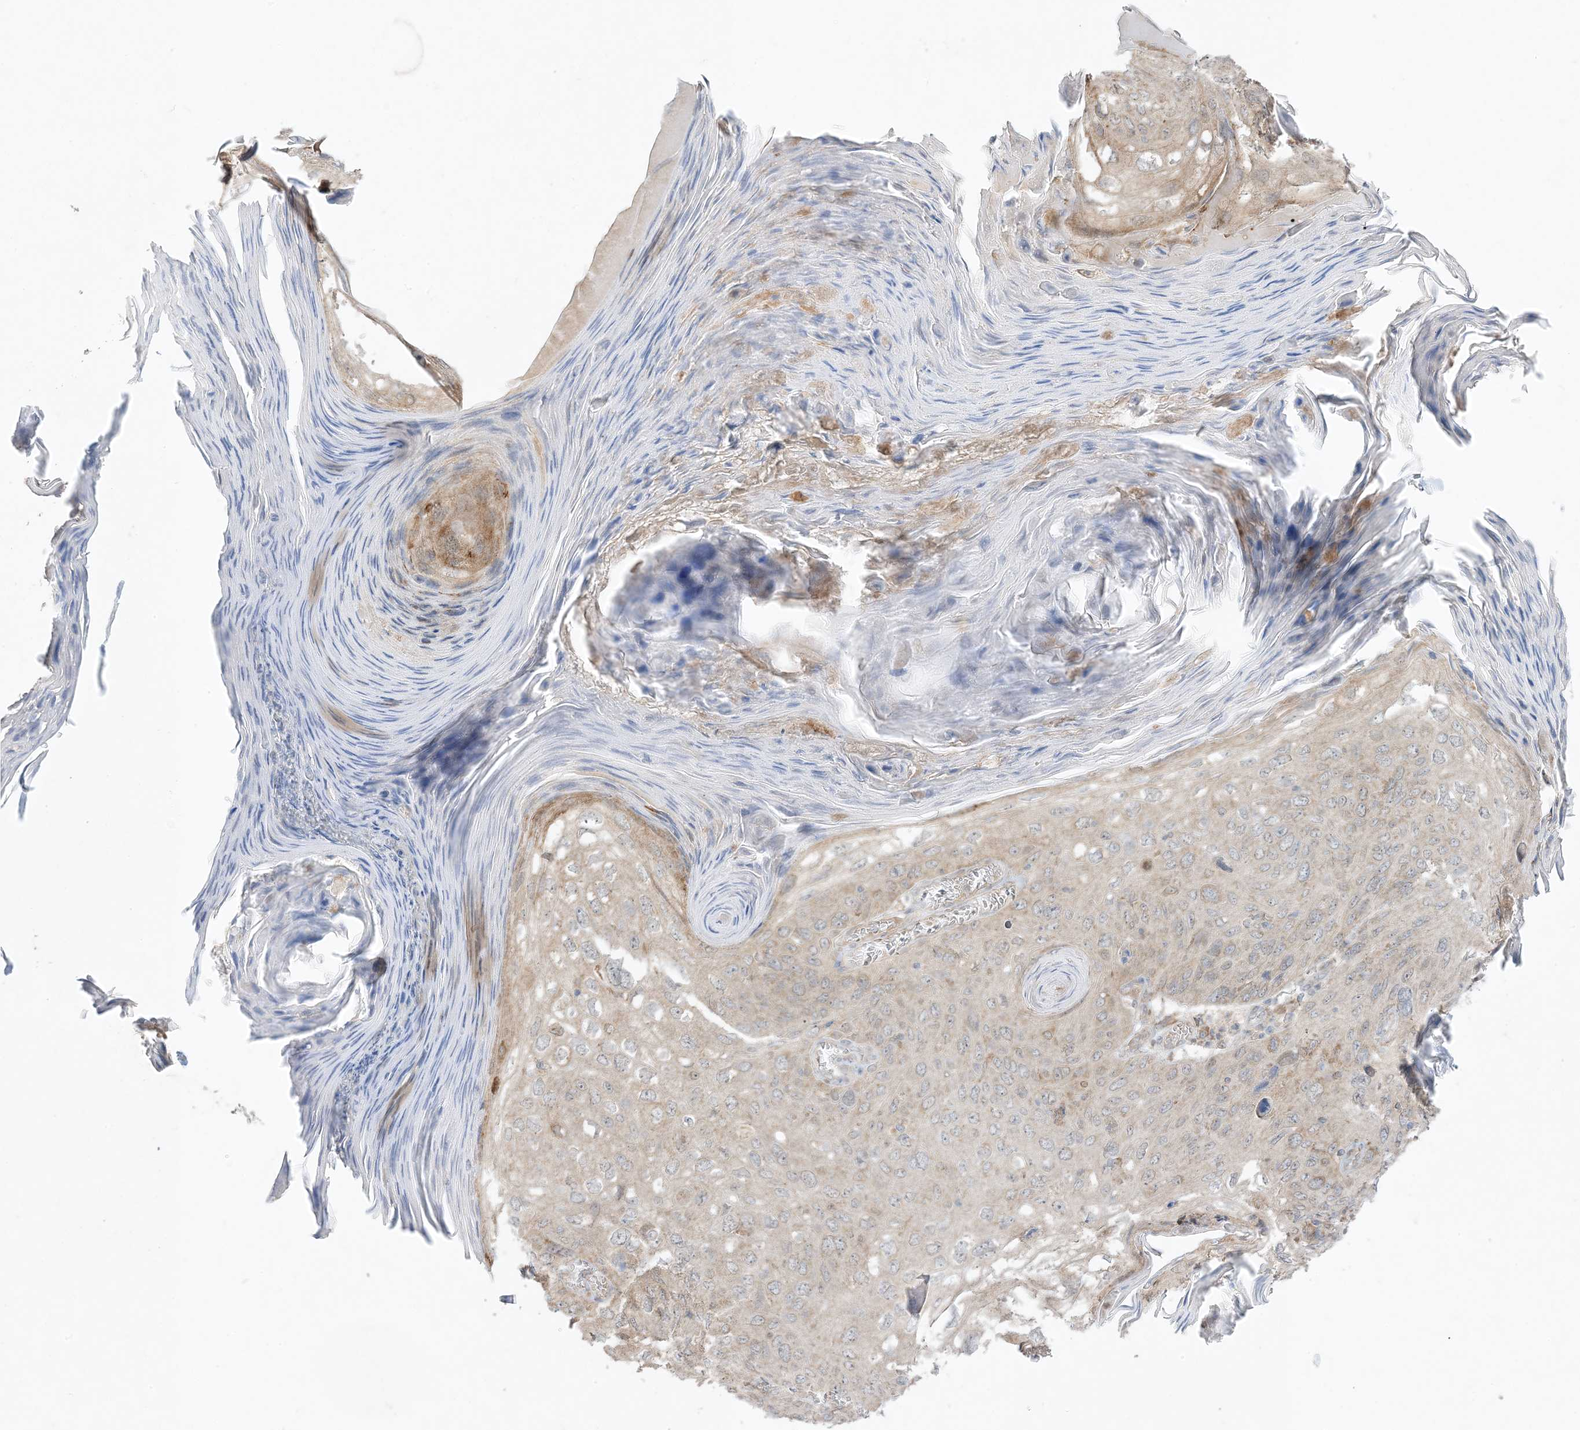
{"staining": {"intensity": "weak", "quantity": ">75%", "location": "cytoplasmic/membranous"}, "tissue": "skin cancer", "cell_type": "Tumor cells", "image_type": "cancer", "snomed": [{"axis": "morphology", "description": "Squamous cell carcinoma, NOS"}, {"axis": "topography", "description": "Skin"}], "caption": "An immunohistochemistry histopathology image of neoplastic tissue is shown. Protein staining in brown highlights weak cytoplasmic/membranous positivity in squamous cell carcinoma (skin) within tumor cells.", "gene": "ODC1", "patient": {"sex": "female", "age": 90}}